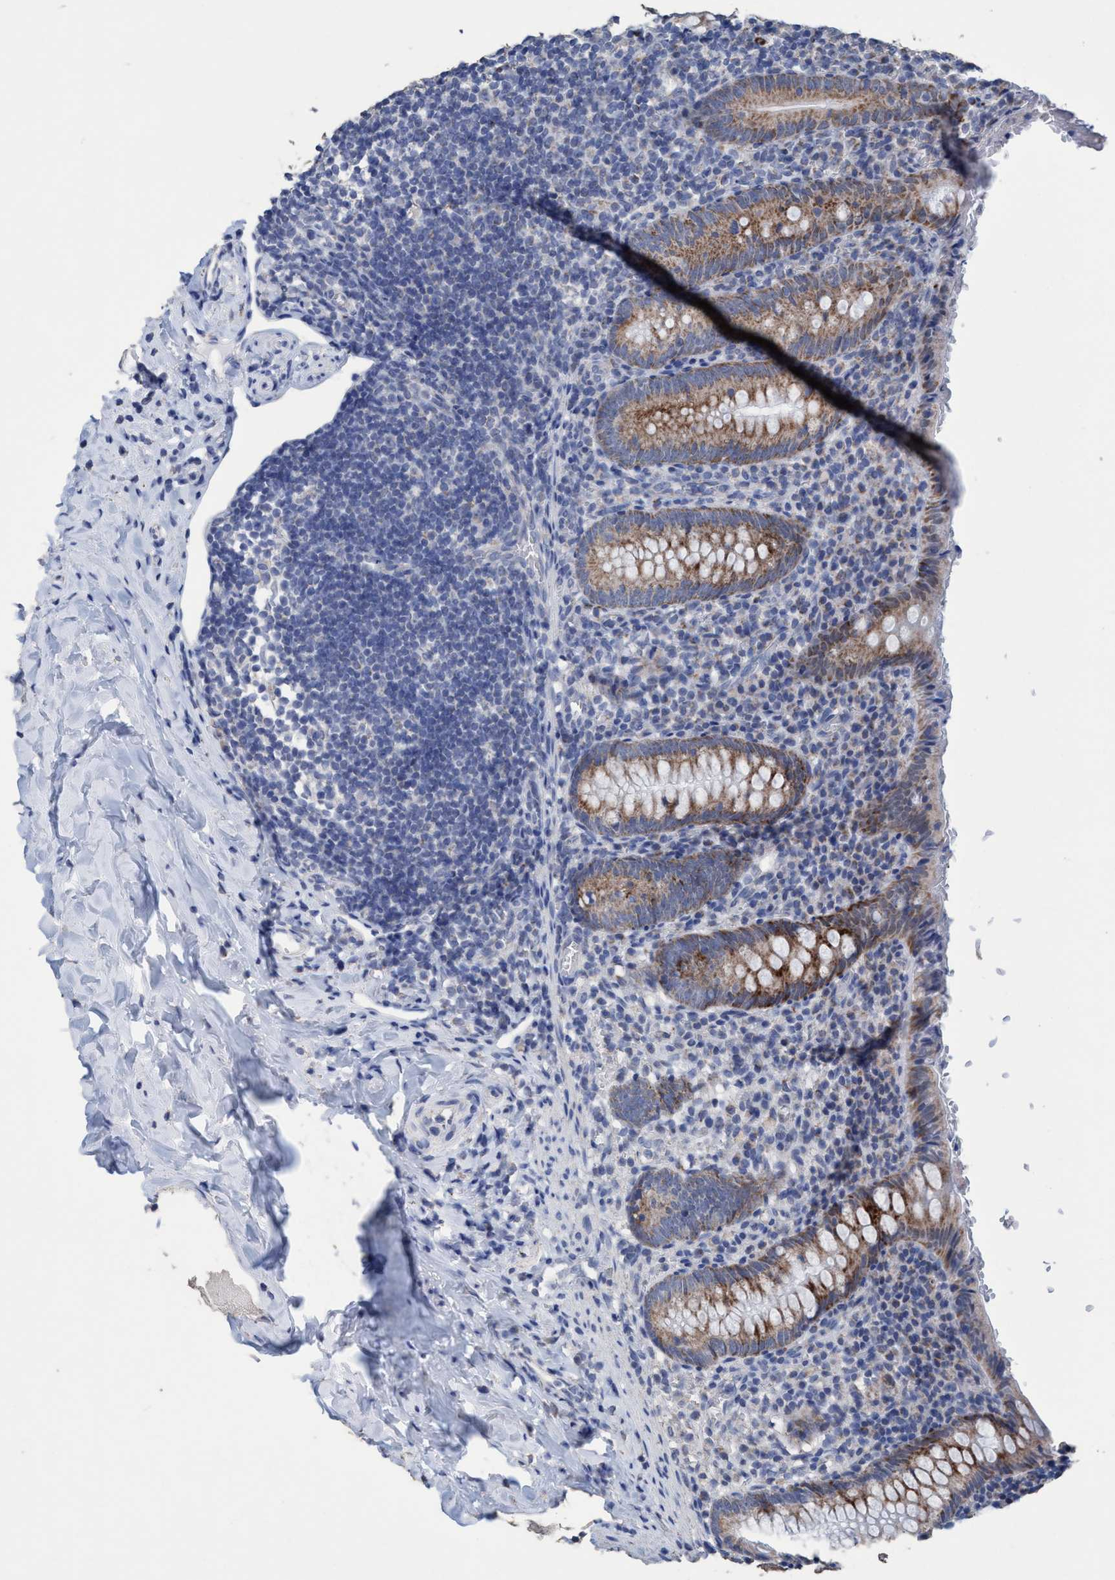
{"staining": {"intensity": "moderate", "quantity": ">75%", "location": "cytoplasmic/membranous"}, "tissue": "appendix", "cell_type": "Glandular cells", "image_type": "normal", "snomed": [{"axis": "morphology", "description": "Normal tissue, NOS"}, {"axis": "topography", "description": "Appendix"}], "caption": "Glandular cells demonstrate medium levels of moderate cytoplasmic/membranous staining in about >75% of cells in unremarkable appendix.", "gene": "RSAD1", "patient": {"sex": "female", "age": 10}}